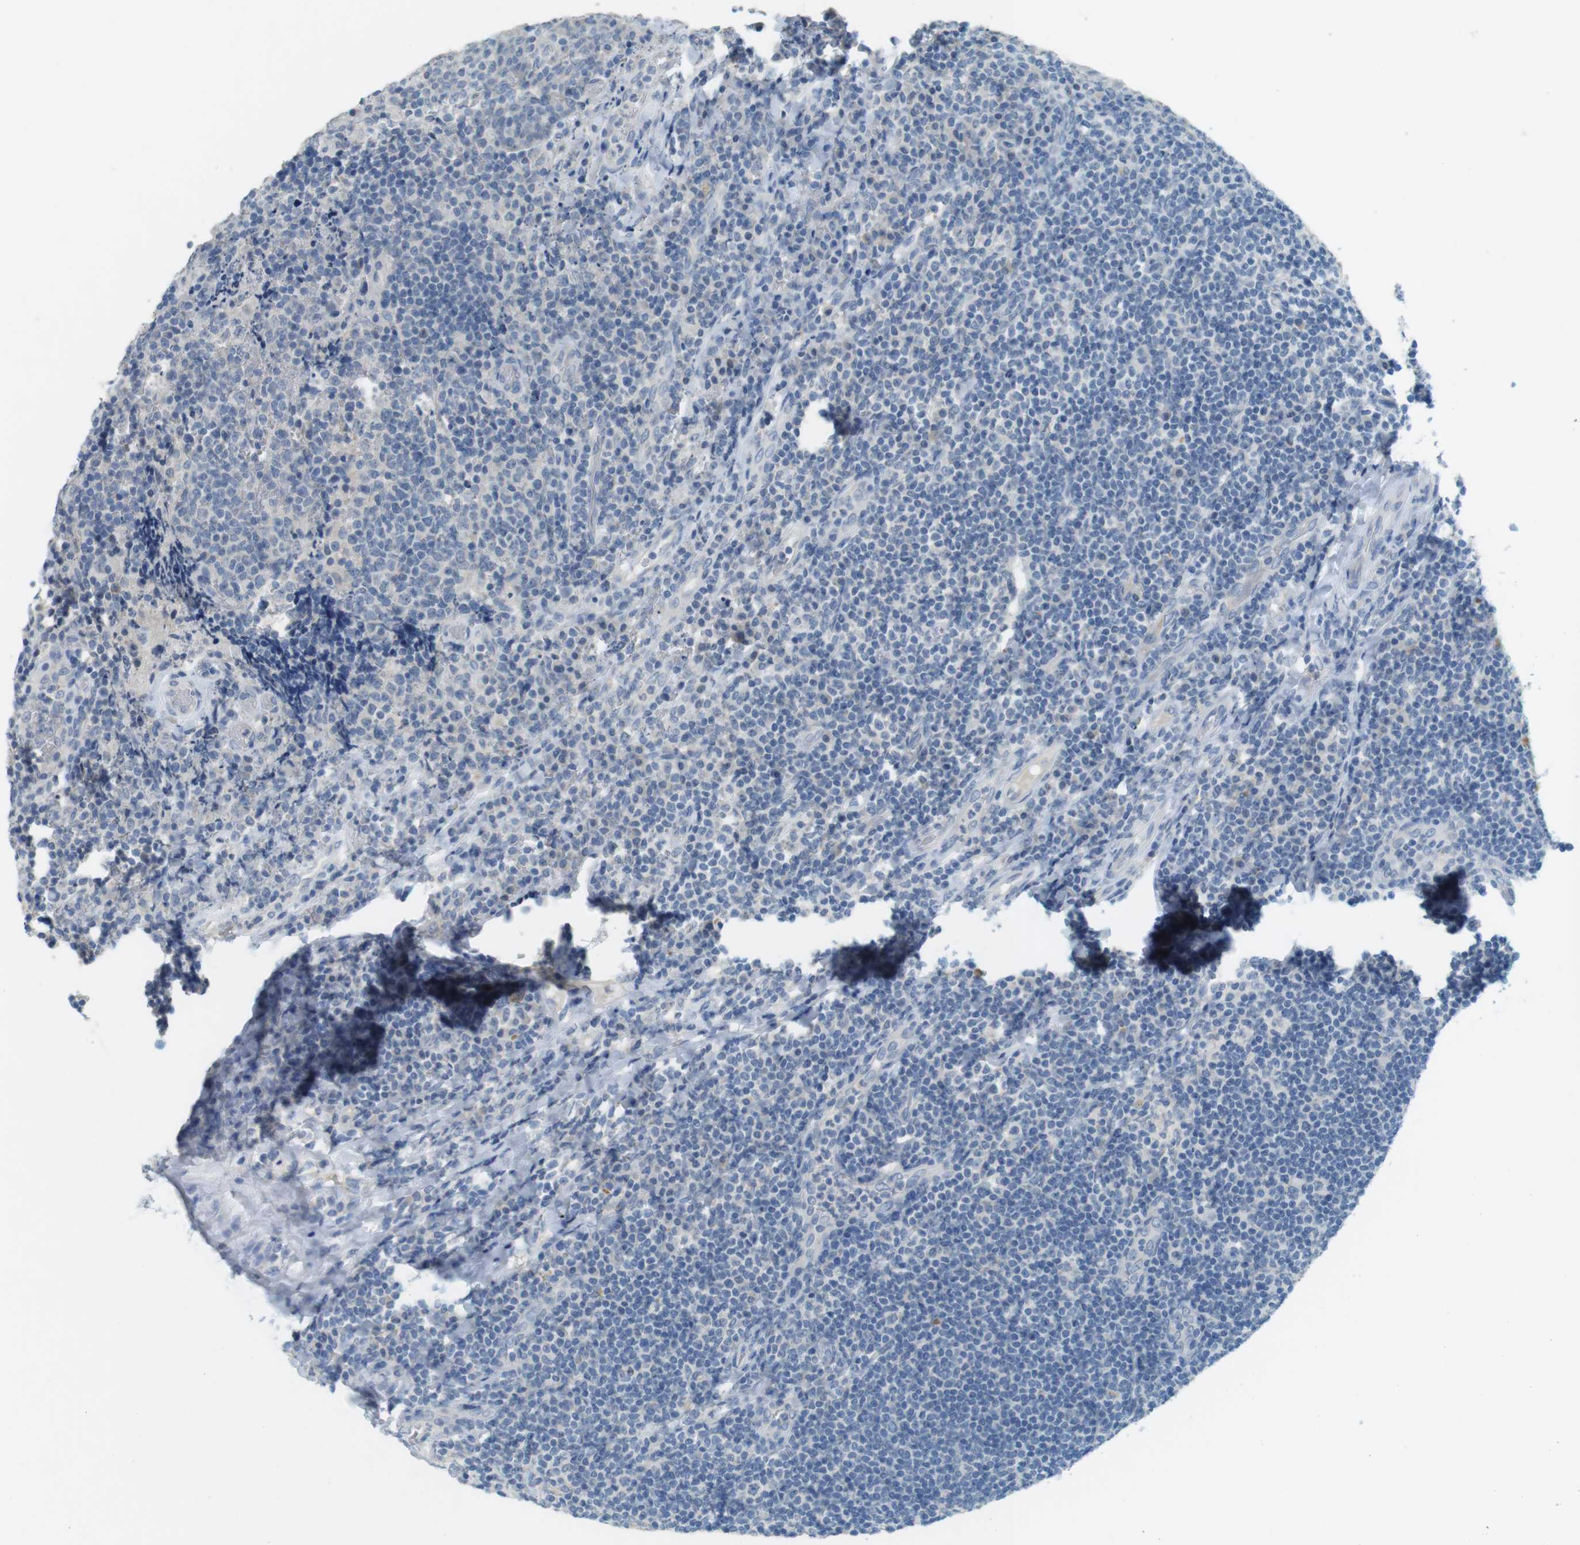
{"staining": {"intensity": "negative", "quantity": "none", "location": "none"}, "tissue": "tonsil", "cell_type": "Germinal center cells", "image_type": "normal", "snomed": [{"axis": "morphology", "description": "Normal tissue, NOS"}, {"axis": "topography", "description": "Tonsil"}], "caption": "A high-resolution micrograph shows IHC staining of unremarkable tonsil, which exhibits no significant positivity in germinal center cells. Brightfield microscopy of immunohistochemistry stained with DAB (brown) and hematoxylin (blue), captured at high magnification.", "gene": "MUC5B", "patient": {"sex": "male", "age": 17}}